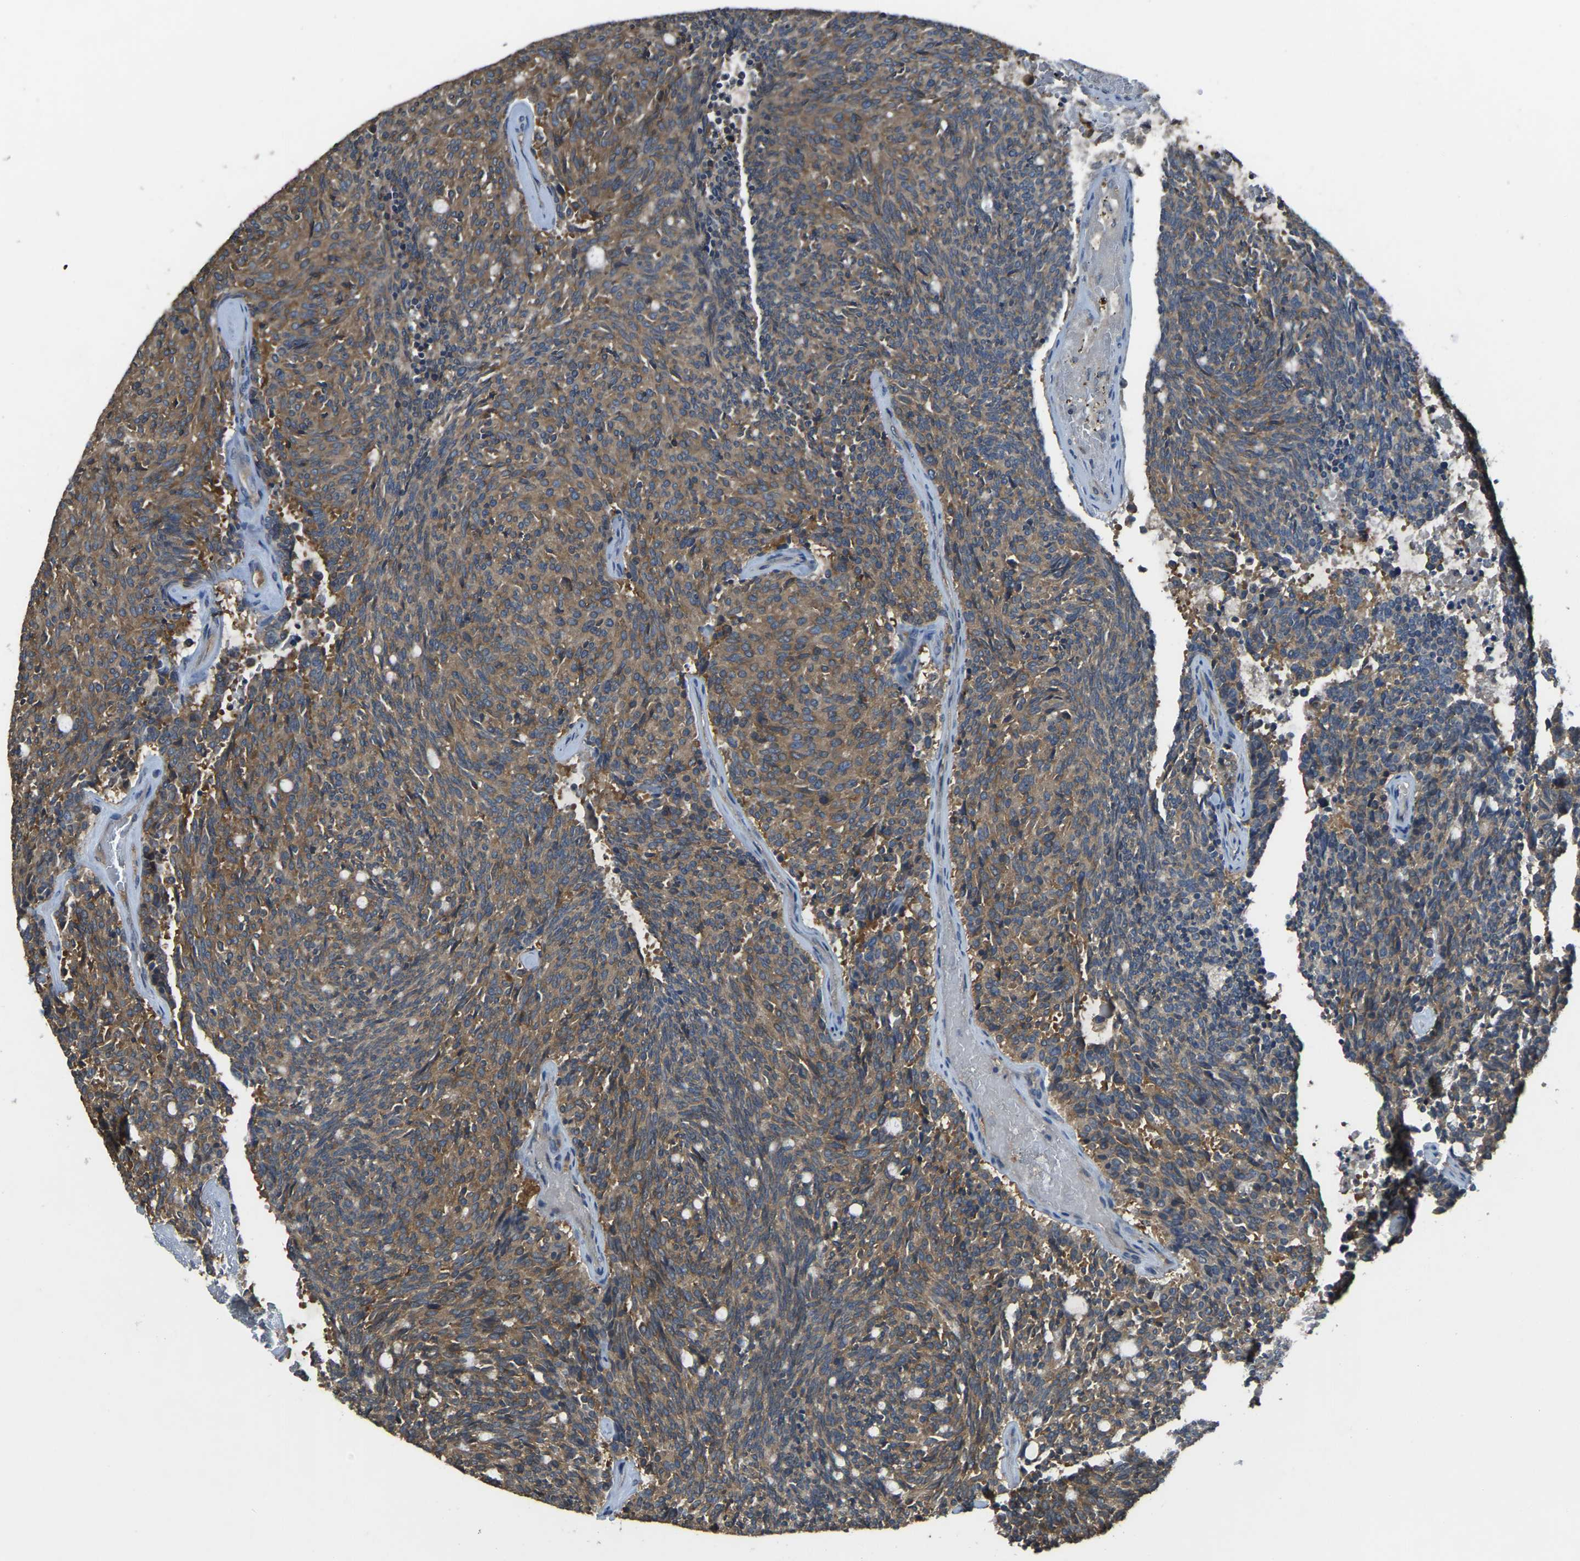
{"staining": {"intensity": "moderate", "quantity": ">75%", "location": "cytoplasmic/membranous"}, "tissue": "carcinoid", "cell_type": "Tumor cells", "image_type": "cancer", "snomed": [{"axis": "morphology", "description": "Carcinoid, malignant, NOS"}, {"axis": "topography", "description": "Pancreas"}], "caption": "Protein staining of carcinoid tissue exhibits moderate cytoplasmic/membranous expression in approximately >75% of tumor cells.", "gene": "AIMP1", "patient": {"sex": "female", "age": 54}}